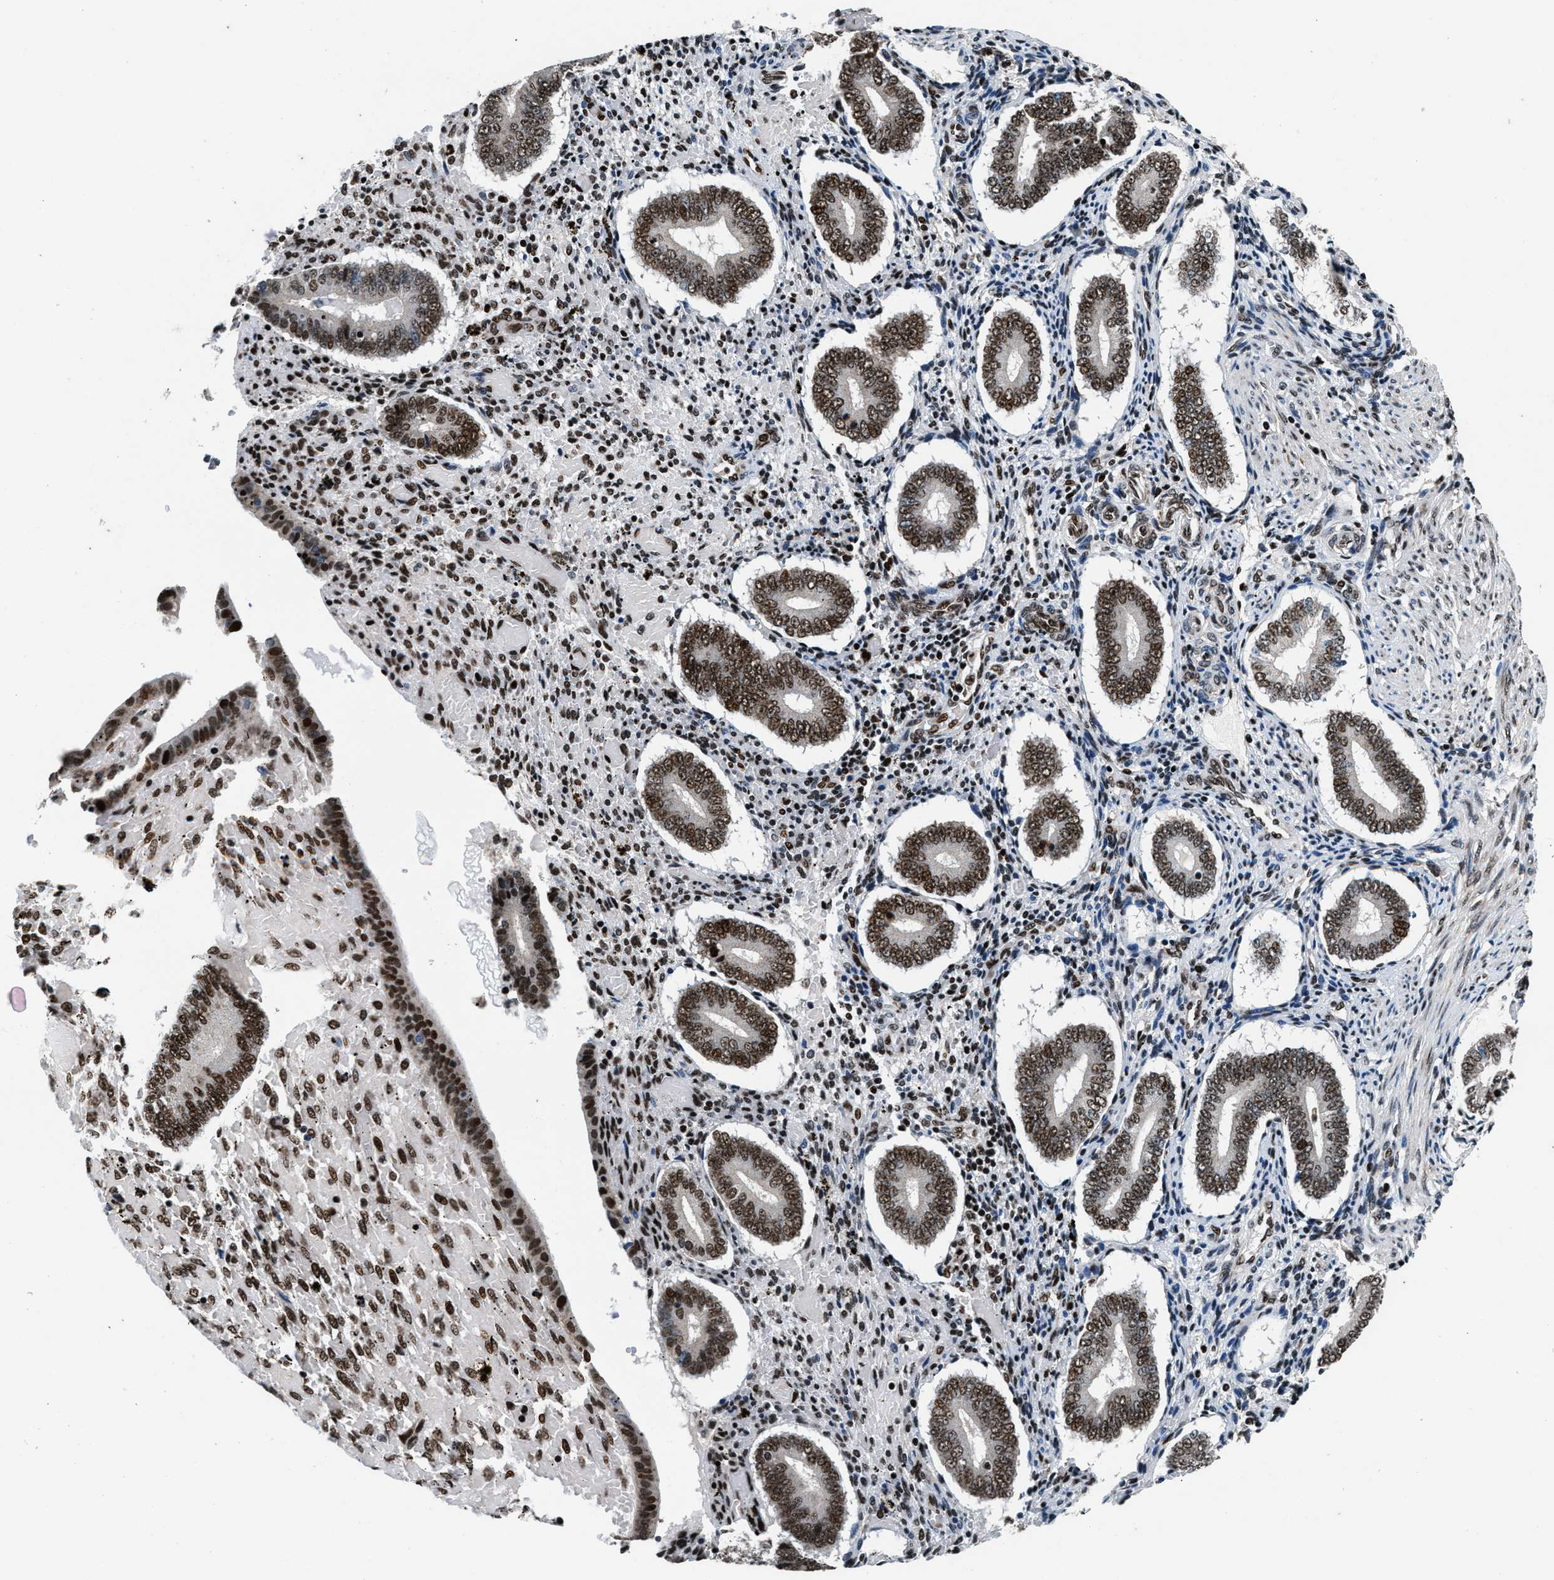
{"staining": {"intensity": "moderate", "quantity": ">75%", "location": "nuclear"}, "tissue": "endometrium", "cell_type": "Cells in endometrial stroma", "image_type": "normal", "snomed": [{"axis": "morphology", "description": "Normal tissue, NOS"}, {"axis": "topography", "description": "Endometrium"}], "caption": "Human endometrium stained for a protein (brown) exhibits moderate nuclear positive staining in approximately >75% of cells in endometrial stroma.", "gene": "PRRC2B", "patient": {"sex": "female", "age": 42}}